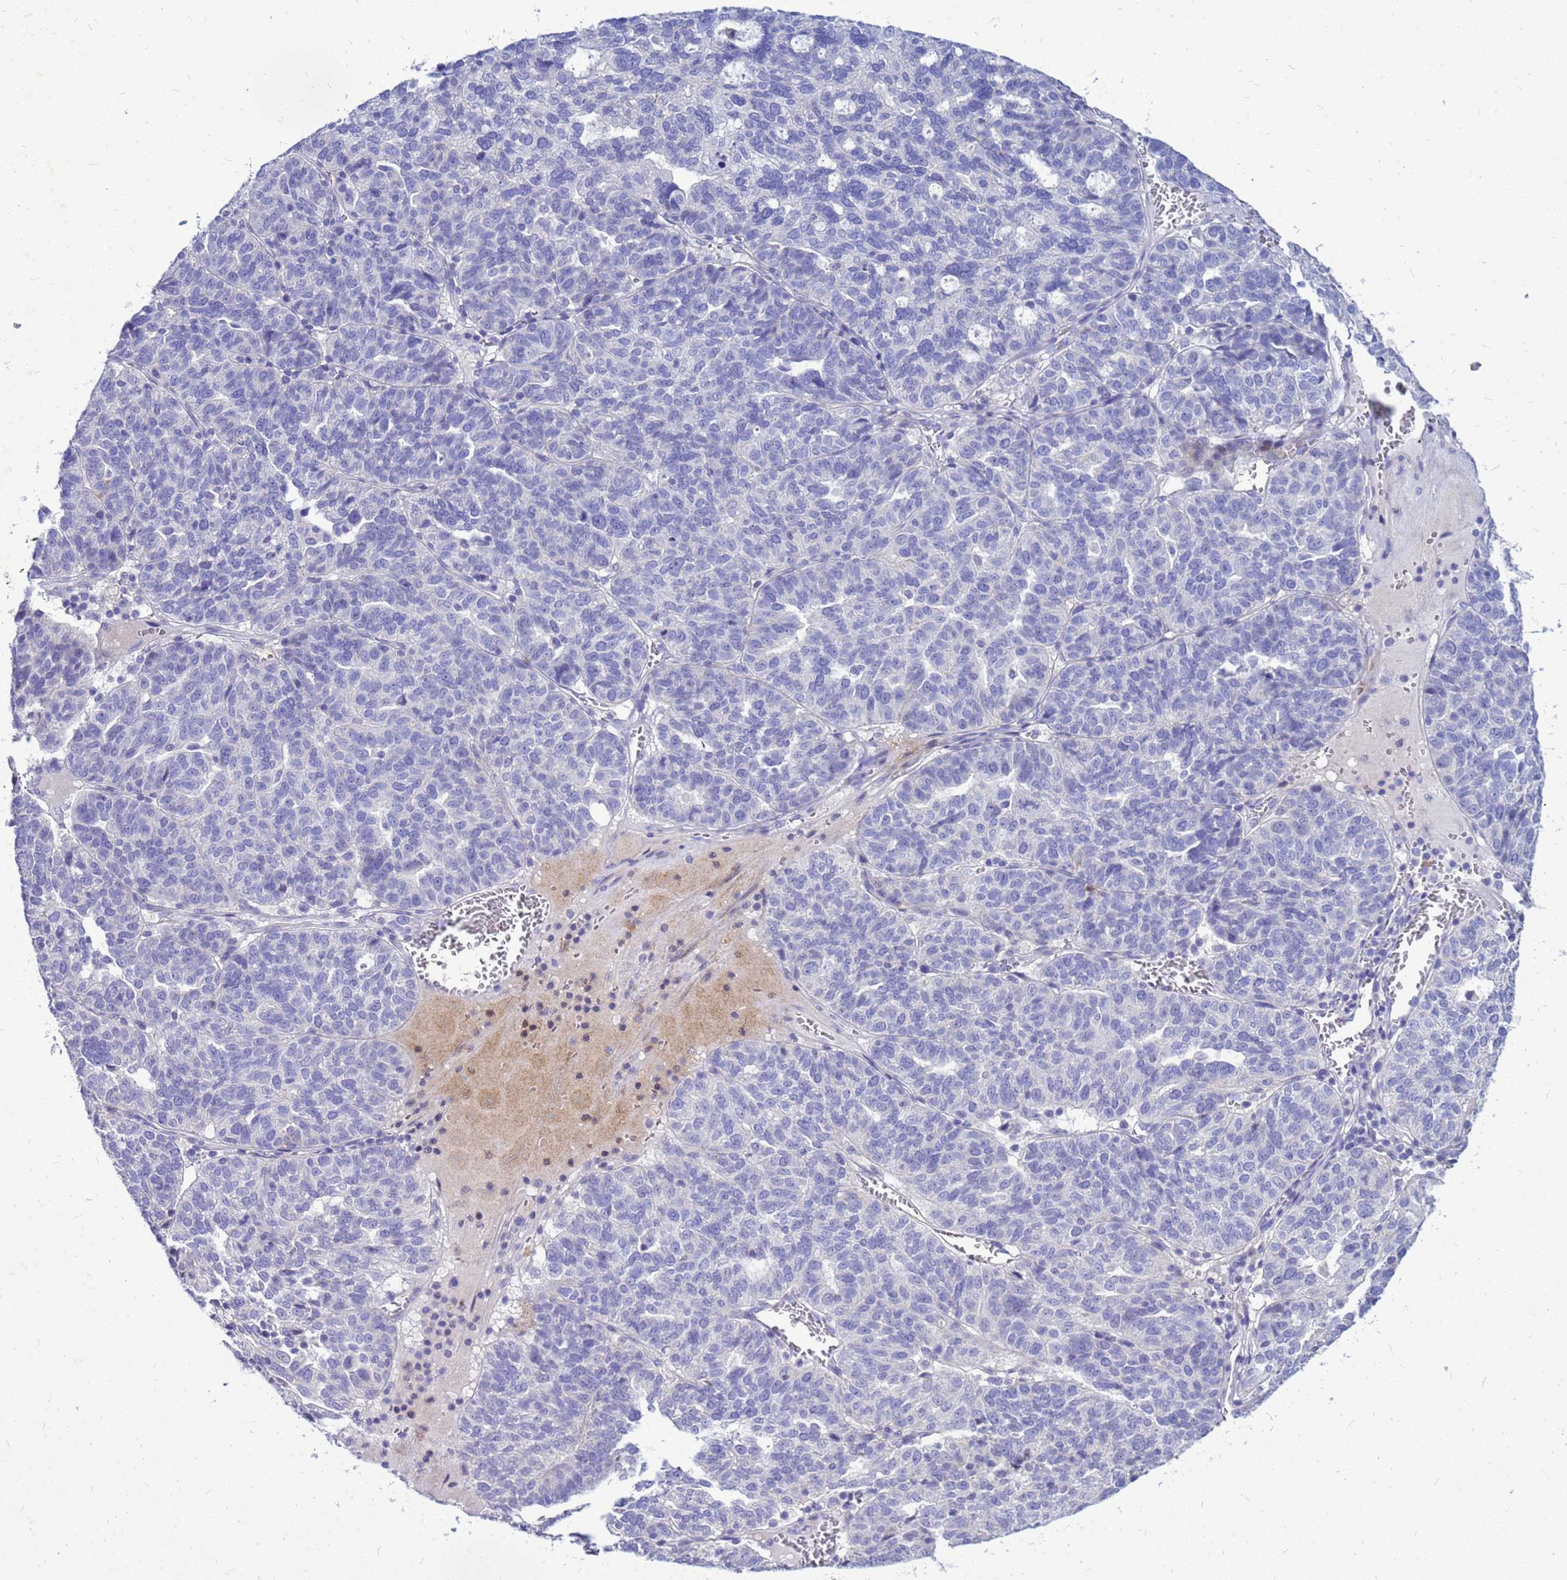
{"staining": {"intensity": "negative", "quantity": "none", "location": "none"}, "tissue": "ovarian cancer", "cell_type": "Tumor cells", "image_type": "cancer", "snomed": [{"axis": "morphology", "description": "Cystadenocarcinoma, serous, NOS"}, {"axis": "topography", "description": "Ovary"}], "caption": "This photomicrograph is of ovarian serous cystadenocarcinoma stained with immunohistochemistry (IHC) to label a protein in brown with the nuclei are counter-stained blue. There is no positivity in tumor cells.", "gene": "AKR1C1", "patient": {"sex": "female", "age": 59}}